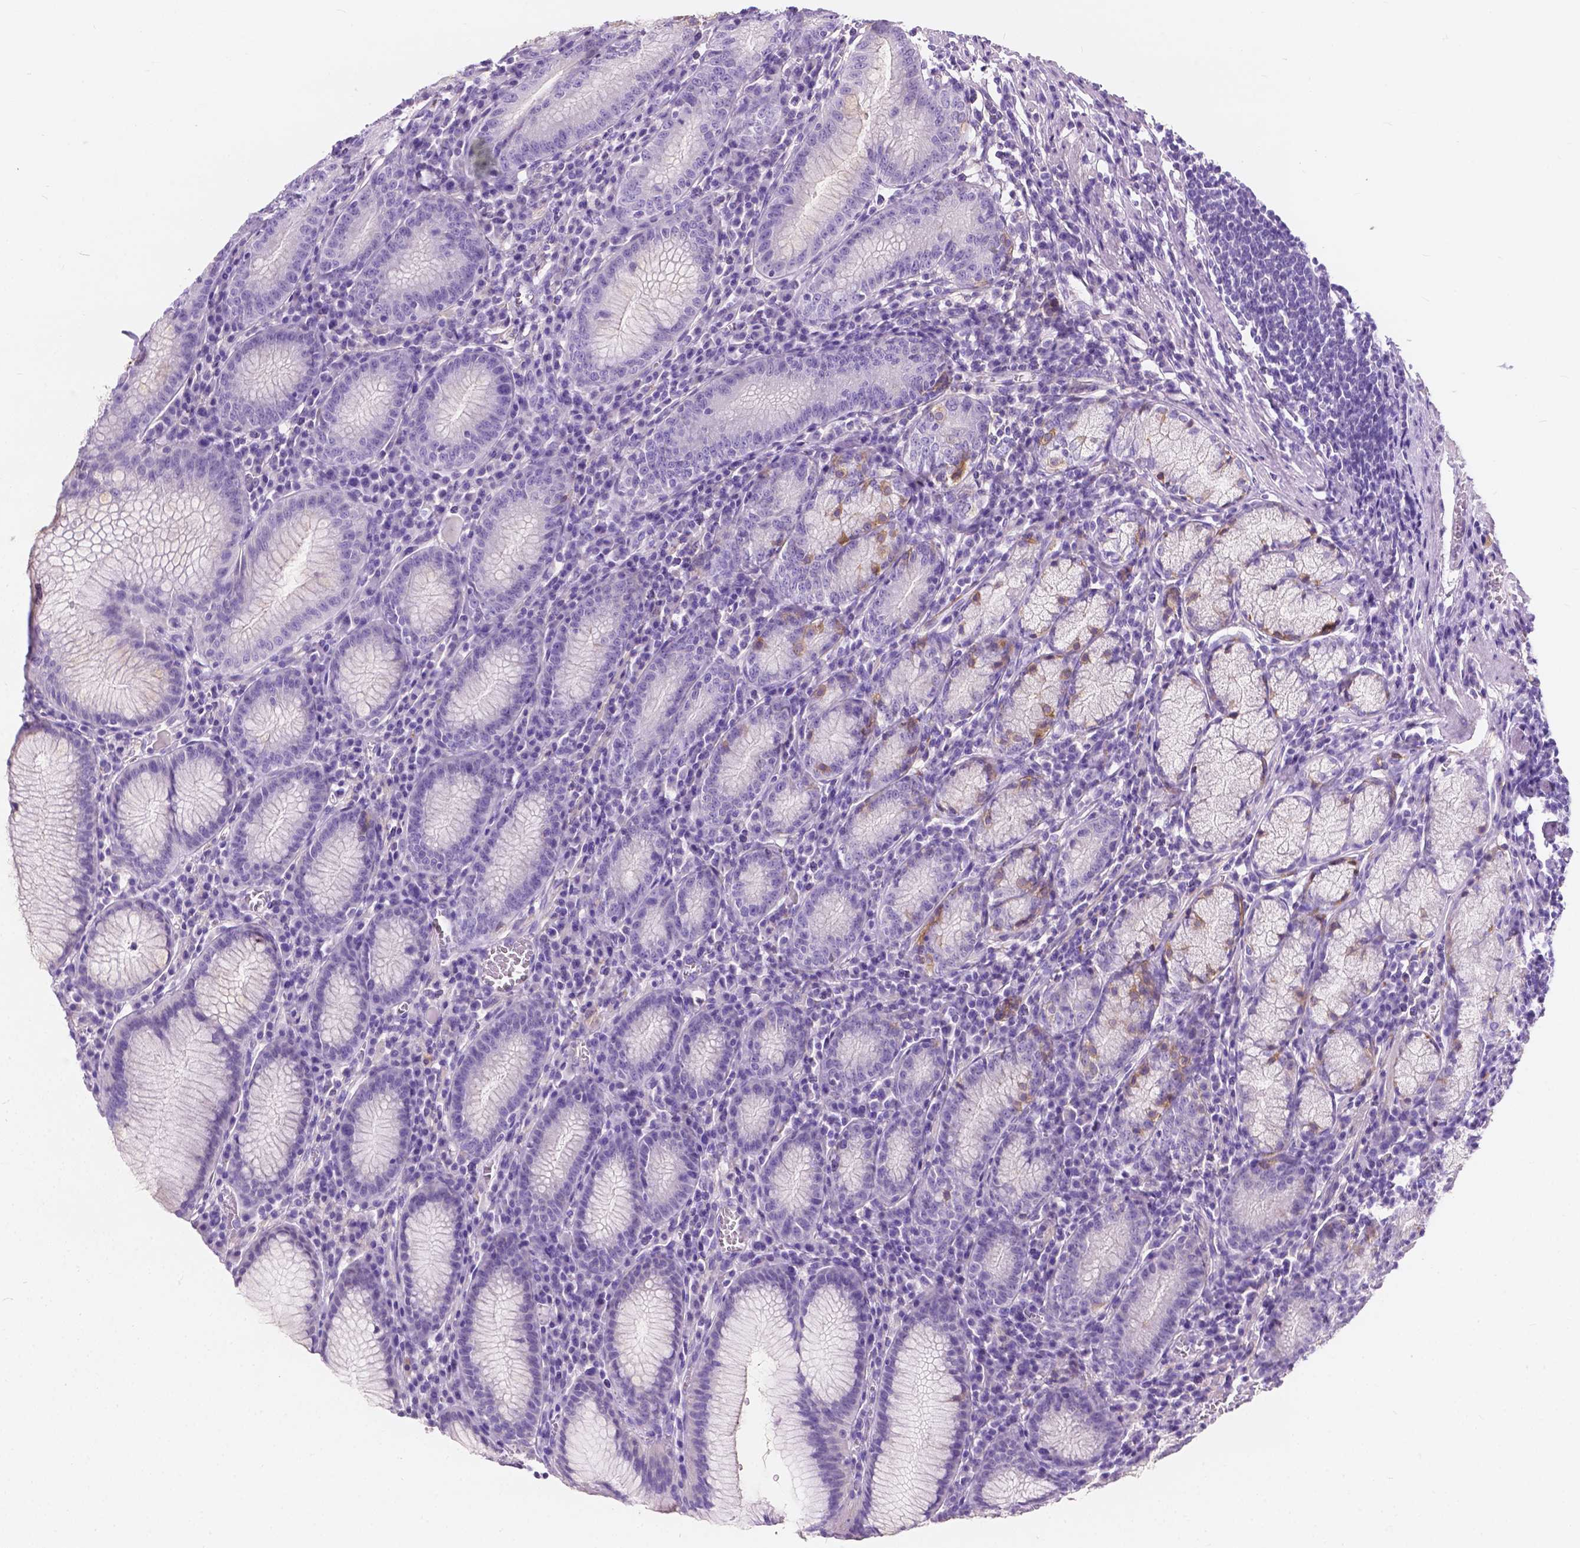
{"staining": {"intensity": "strong", "quantity": "<25%", "location": "cytoplasmic/membranous"}, "tissue": "stomach", "cell_type": "Glandular cells", "image_type": "normal", "snomed": [{"axis": "morphology", "description": "Normal tissue, NOS"}, {"axis": "topography", "description": "Stomach"}], "caption": "Protein staining displays strong cytoplasmic/membranous expression in about <25% of glandular cells in unremarkable stomach. (DAB = brown stain, brightfield microscopy at high magnification).", "gene": "GNAO1", "patient": {"sex": "male", "age": 55}}